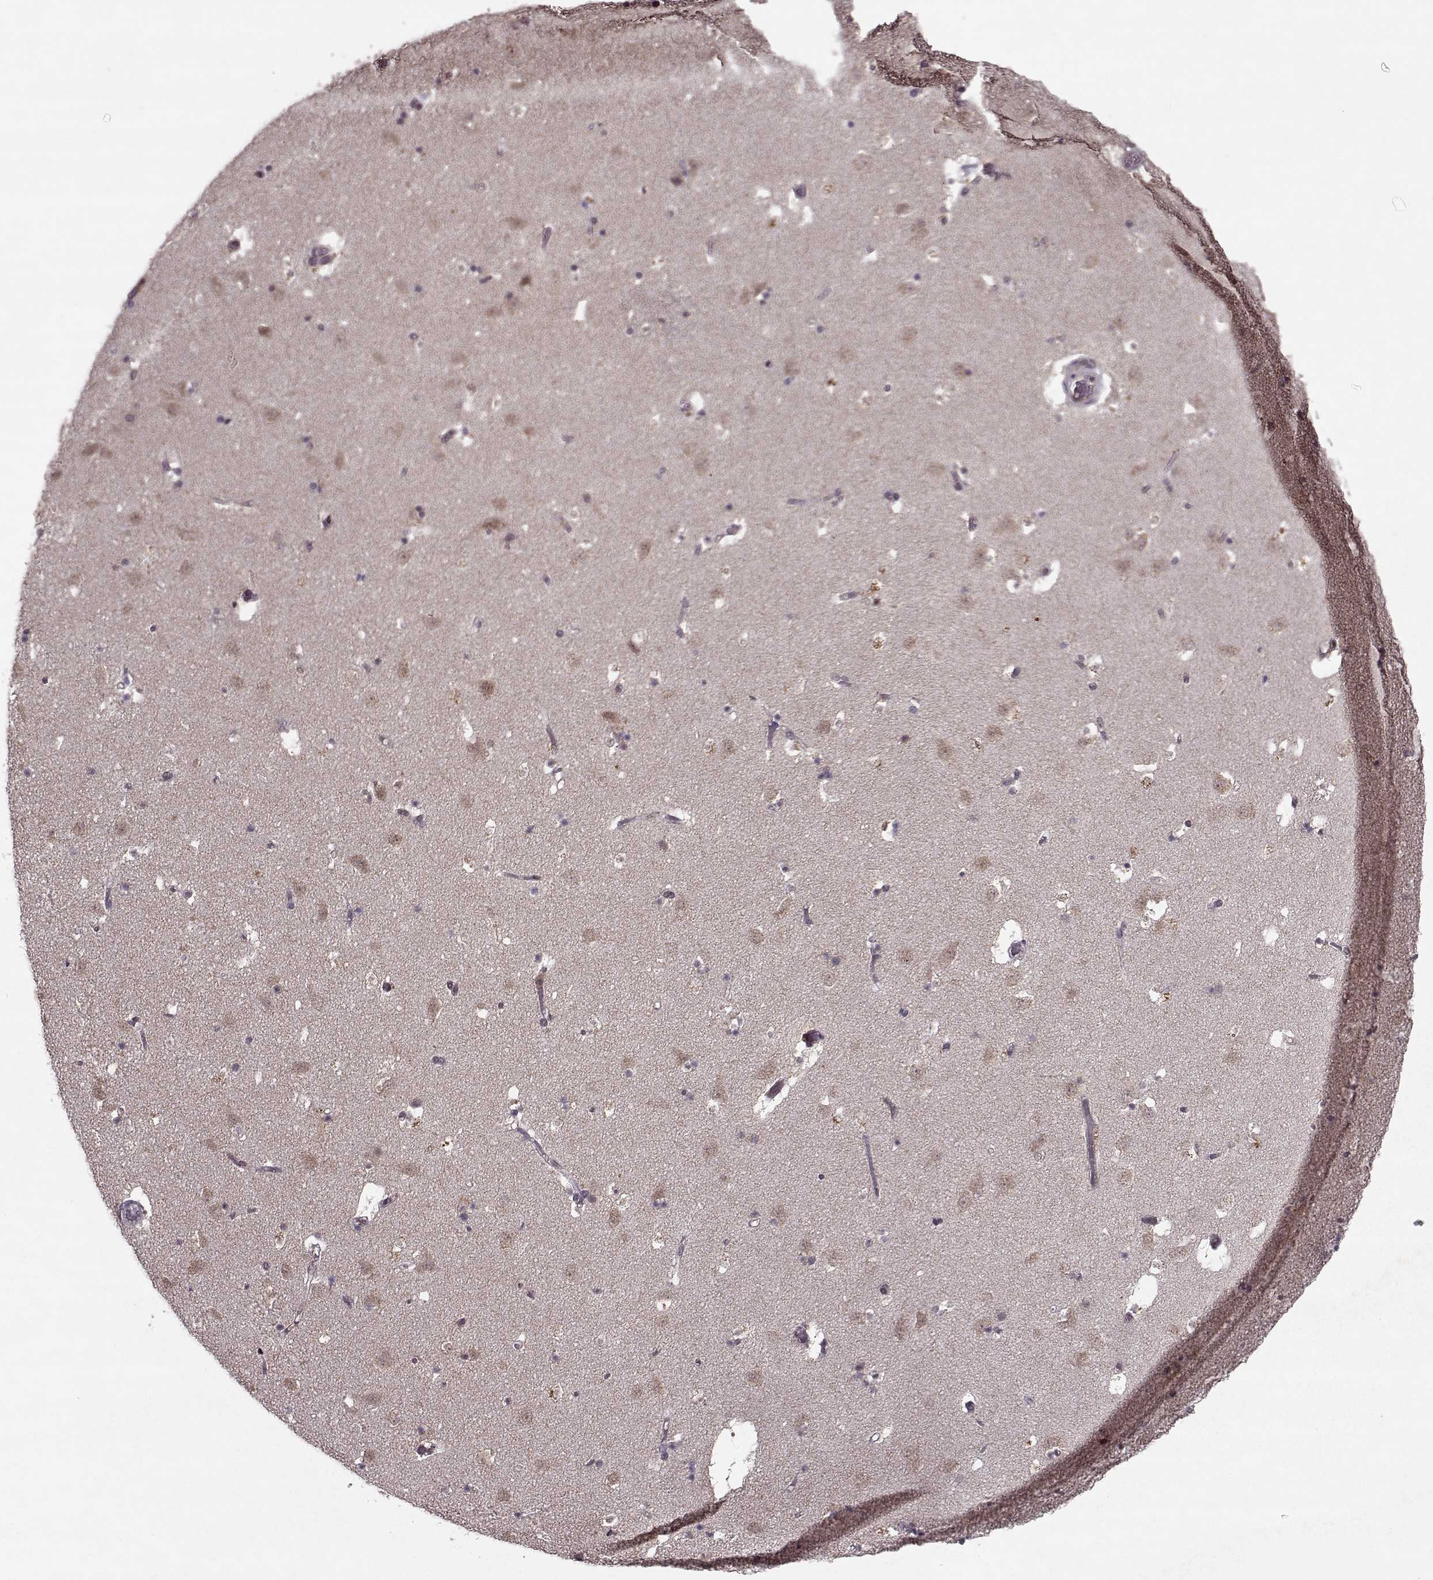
{"staining": {"intensity": "negative", "quantity": "none", "location": "none"}, "tissue": "caudate", "cell_type": "Glial cells", "image_type": "normal", "snomed": [{"axis": "morphology", "description": "Normal tissue, NOS"}, {"axis": "topography", "description": "Lateral ventricle wall"}], "caption": "A high-resolution histopathology image shows IHC staining of benign caudate, which exhibits no significant positivity in glial cells. (Brightfield microscopy of DAB immunohistochemistry at high magnification).", "gene": "PSMA7", "patient": {"sex": "female", "age": 42}}